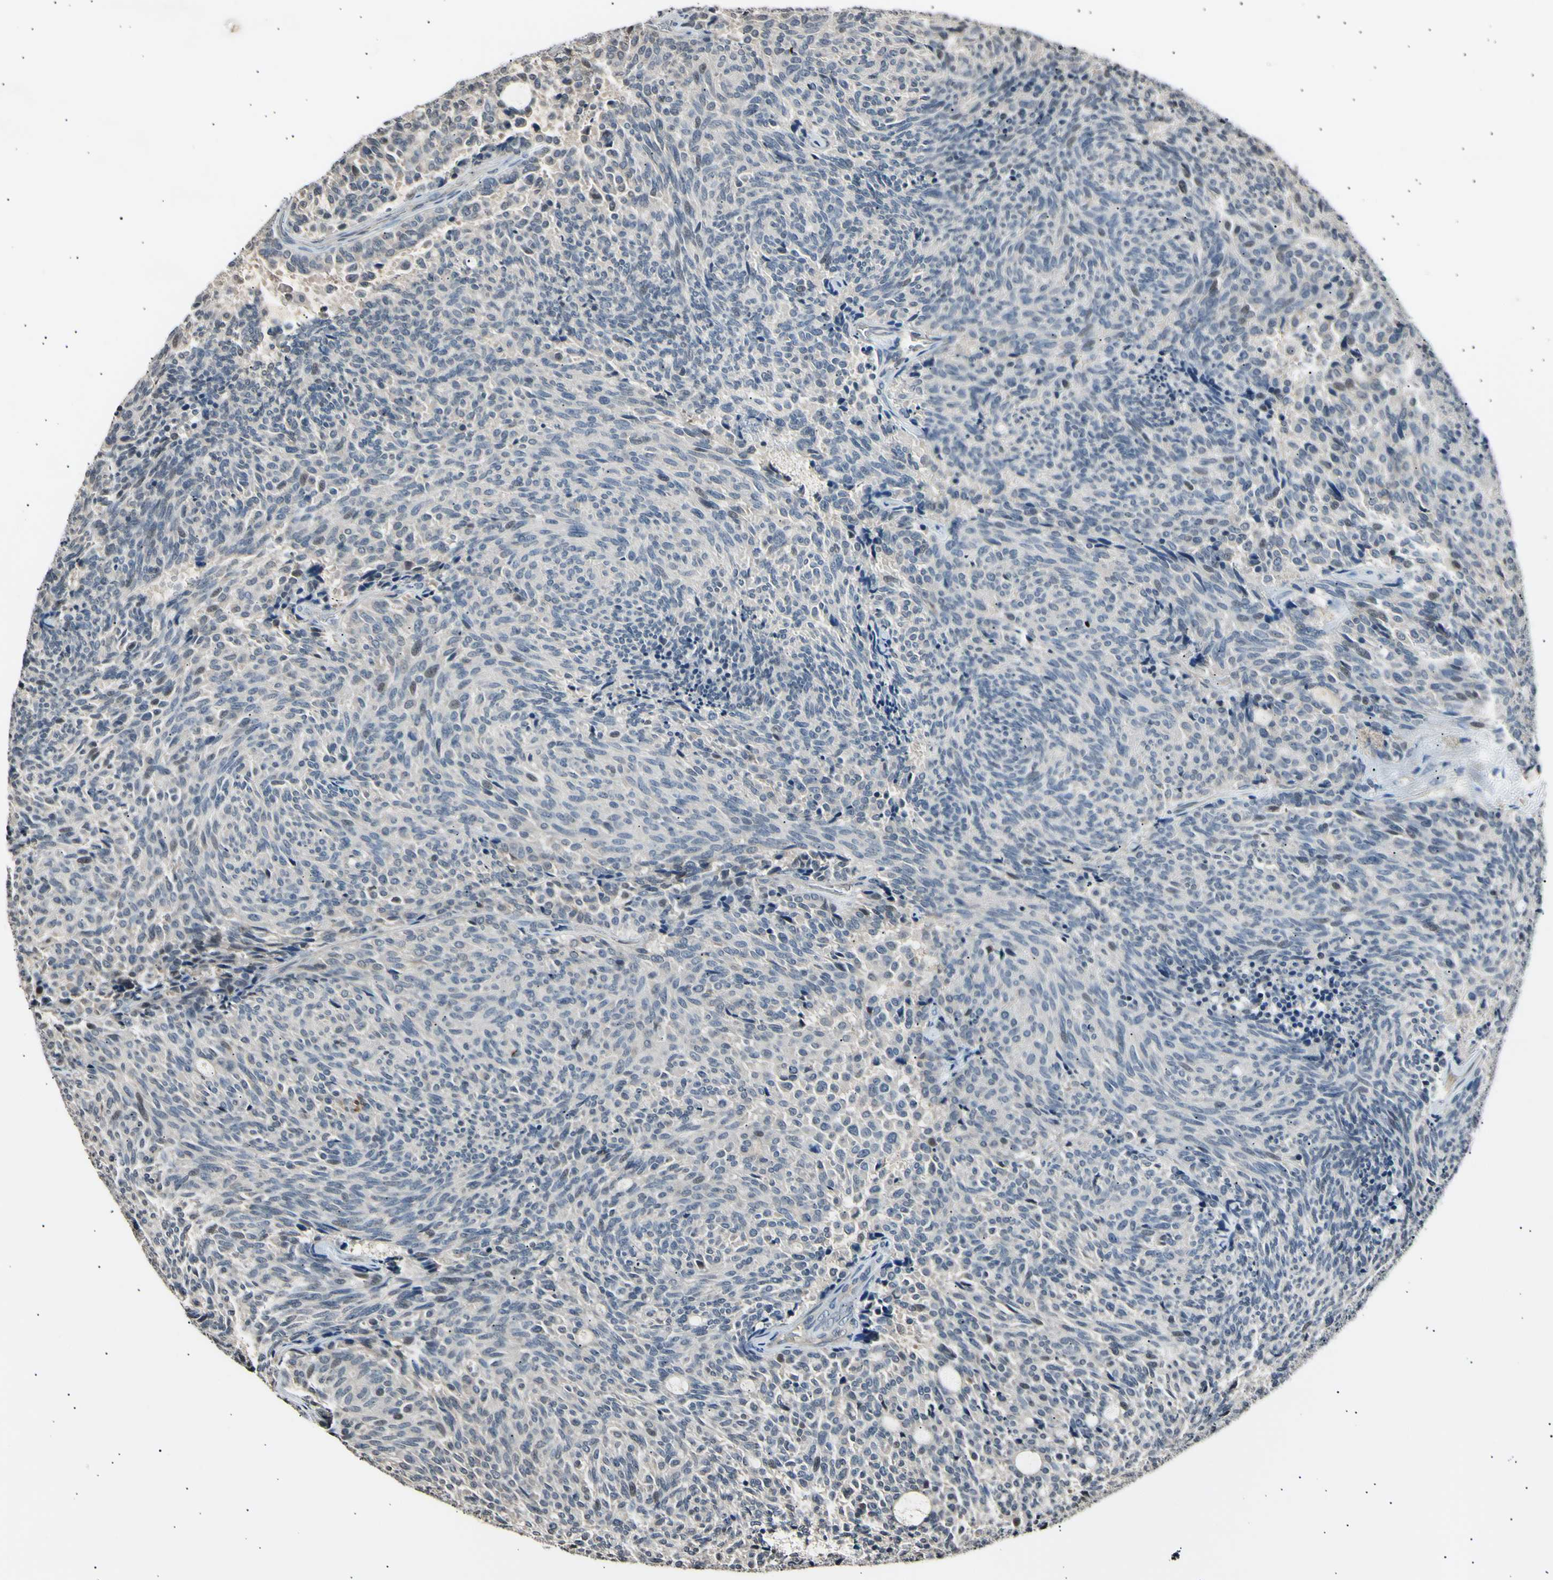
{"staining": {"intensity": "weak", "quantity": "<25%", "location": "nuclear"}, "tissue": "carcinoid", "cell_type": "Tumor cells", "image_type": "cancer", "snomed": [{"axis": "morphology", "description": "Carcinoid, malignant, NOS"}, {"axis": "topography", "description": "Pancreas"}], "caption": "Tumor cells are negative for brown protein staining in carcinoid.", "gene": "AK1", "patient": {"sex": "female", "age": 54}}